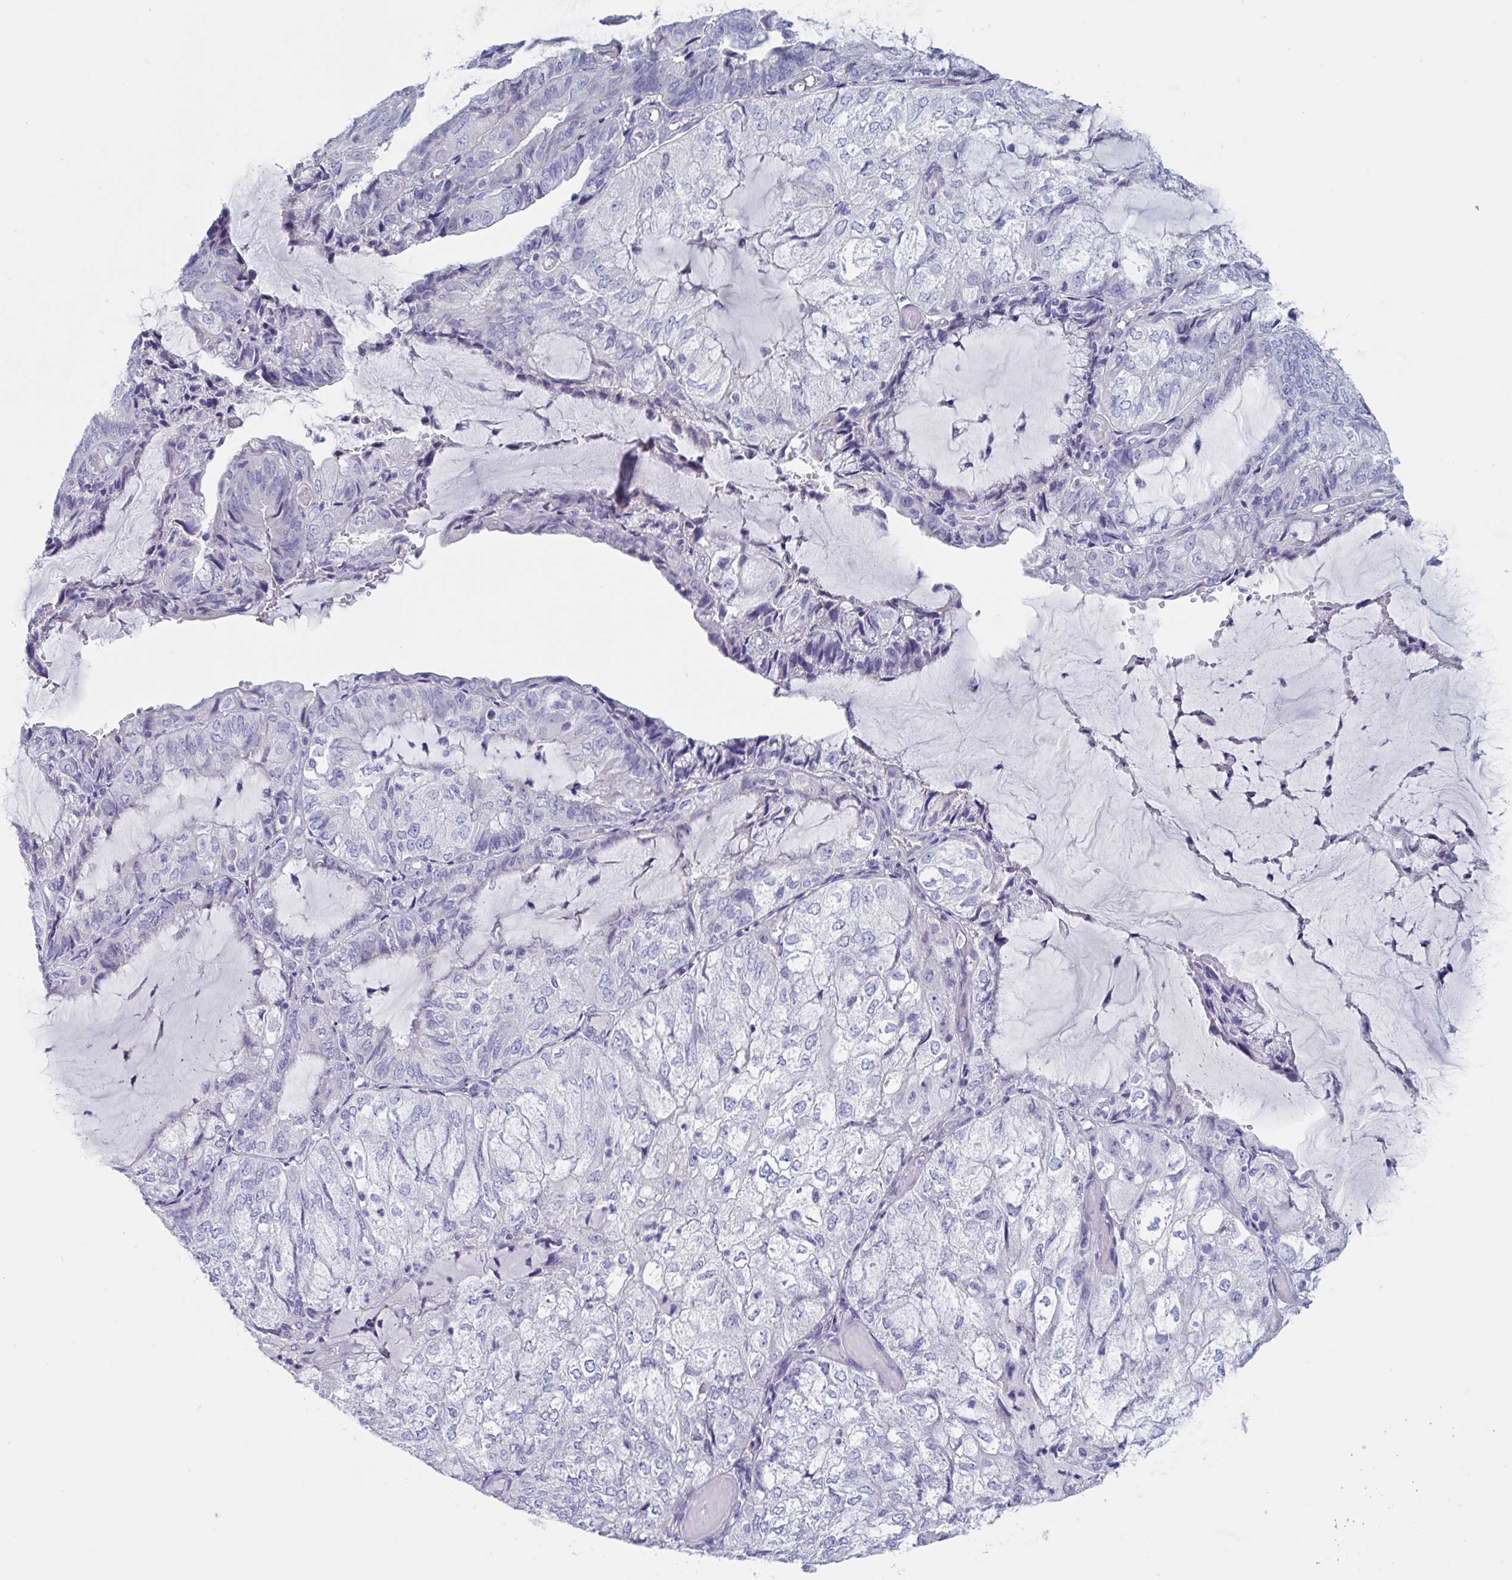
{"staining": {"intensity": "negative", "quantity": "none", "location": "none"}, "tissue": "endometrial cancer", "cell_type": "Tumor cells", "image_type": "cancer", "snomed": [{"axis": "morphology", "description": "Adenocarcinoma, NOS"}, {"axis": "topography", "description": "Endometrium"}], "caption": "Immunohistochemistry histopathology image of human endometrial cancer stained for a protein (brown), which exhibits no expression in tumor cells.", "gene": "DPEP3", "patient": {"sex": "female", "age": 81}}